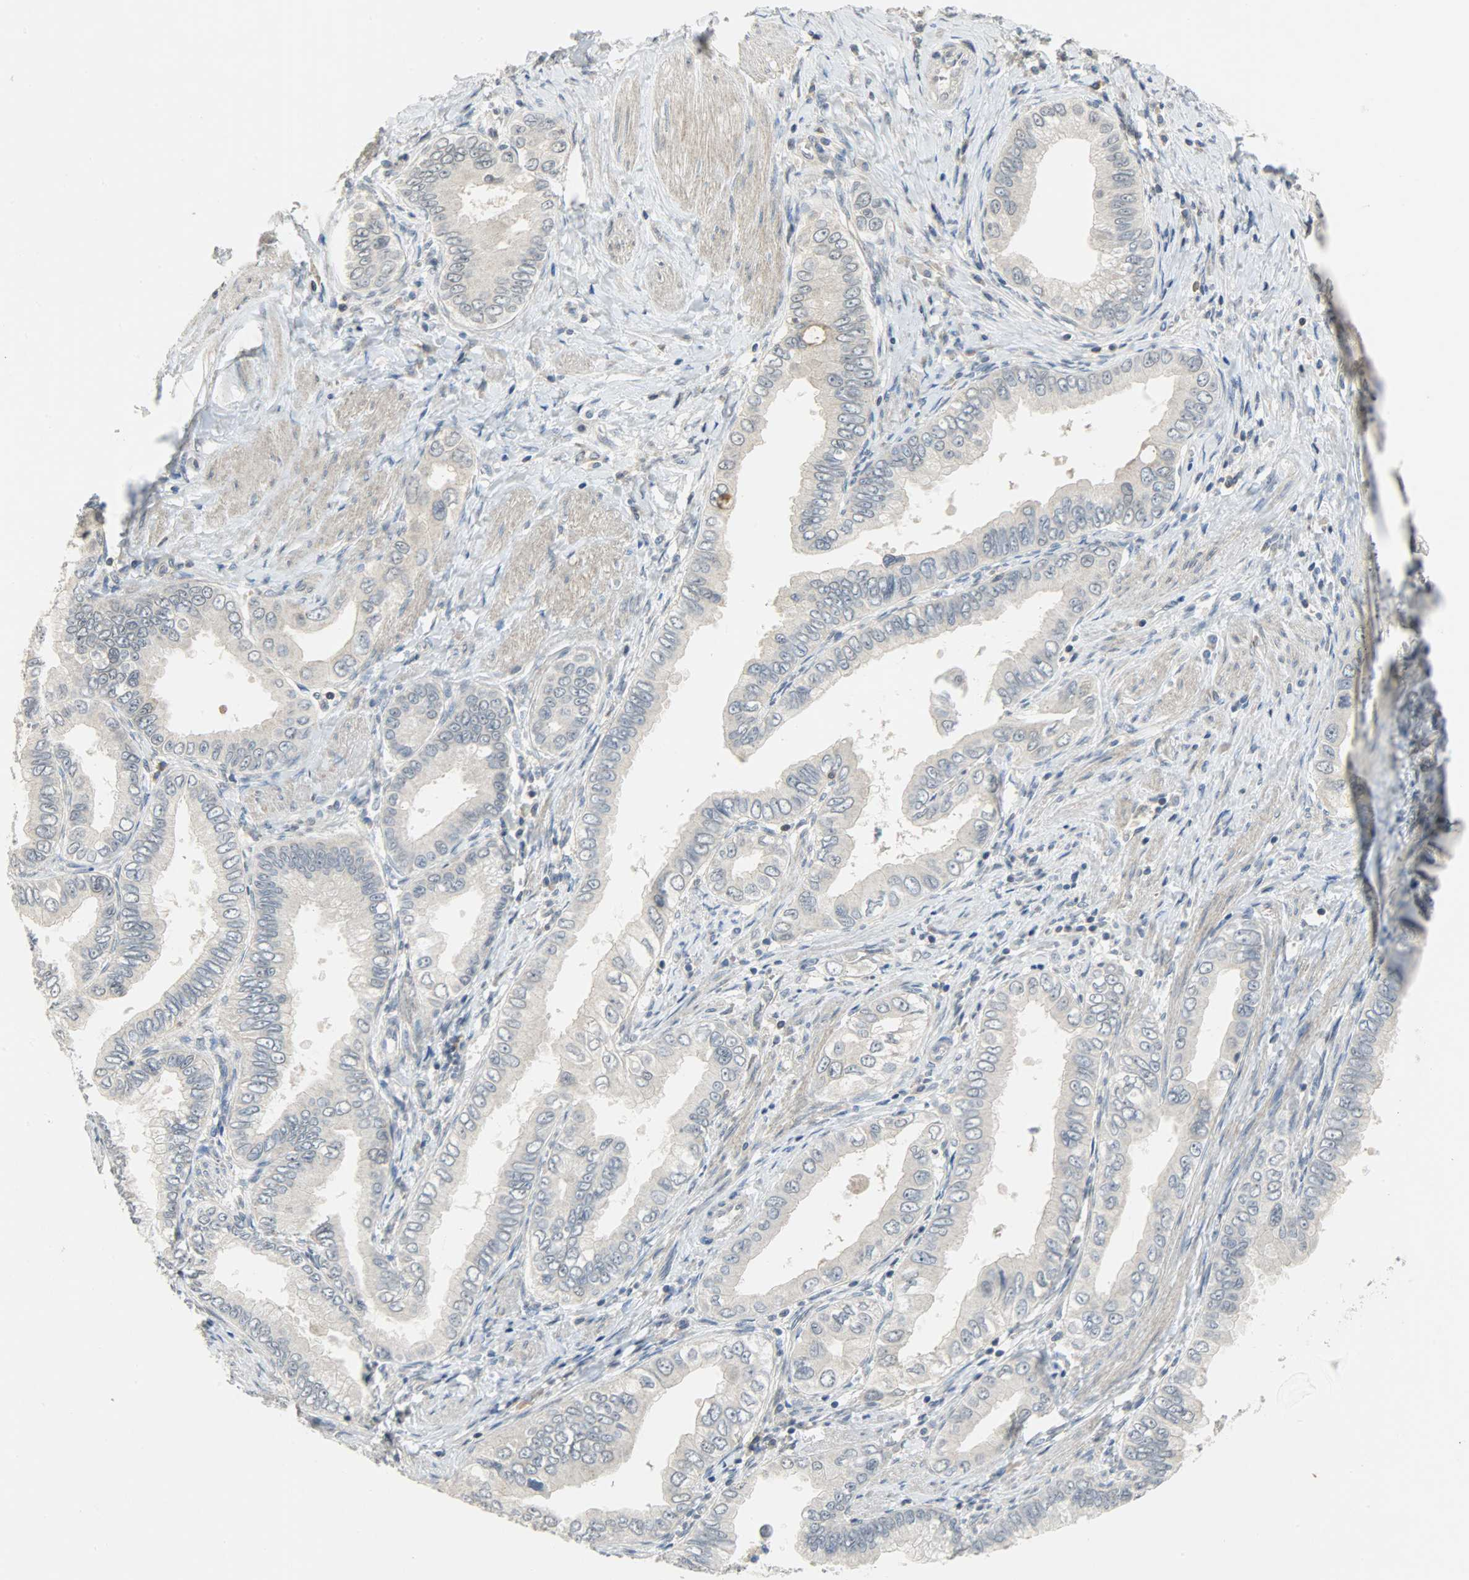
{"staining": {"intensity": "negative", "quantity": "none", "location": "none"}, "tissue": "pancreatic cancer", "cell_type": "Tumor cells", "image_type": "cancer", "snomed": [{"axis": "morphology", "description": "Normal tissue, NOS"}, {"axis": "topography", "description": "Lymph node"}], "caption": "This photomicrograph is of pancreatic cancer stained with immunohistochemistry to label a protein in brown with the nuclei are counter-stained blue. There is no staining in tumor cells. (DAB (3,3'-diaminobenzidine) IHC visualized using brightfield microscopy, high magnification).", "gene": "TRIM21", "patient": {"sex": "male", "age": 50}}